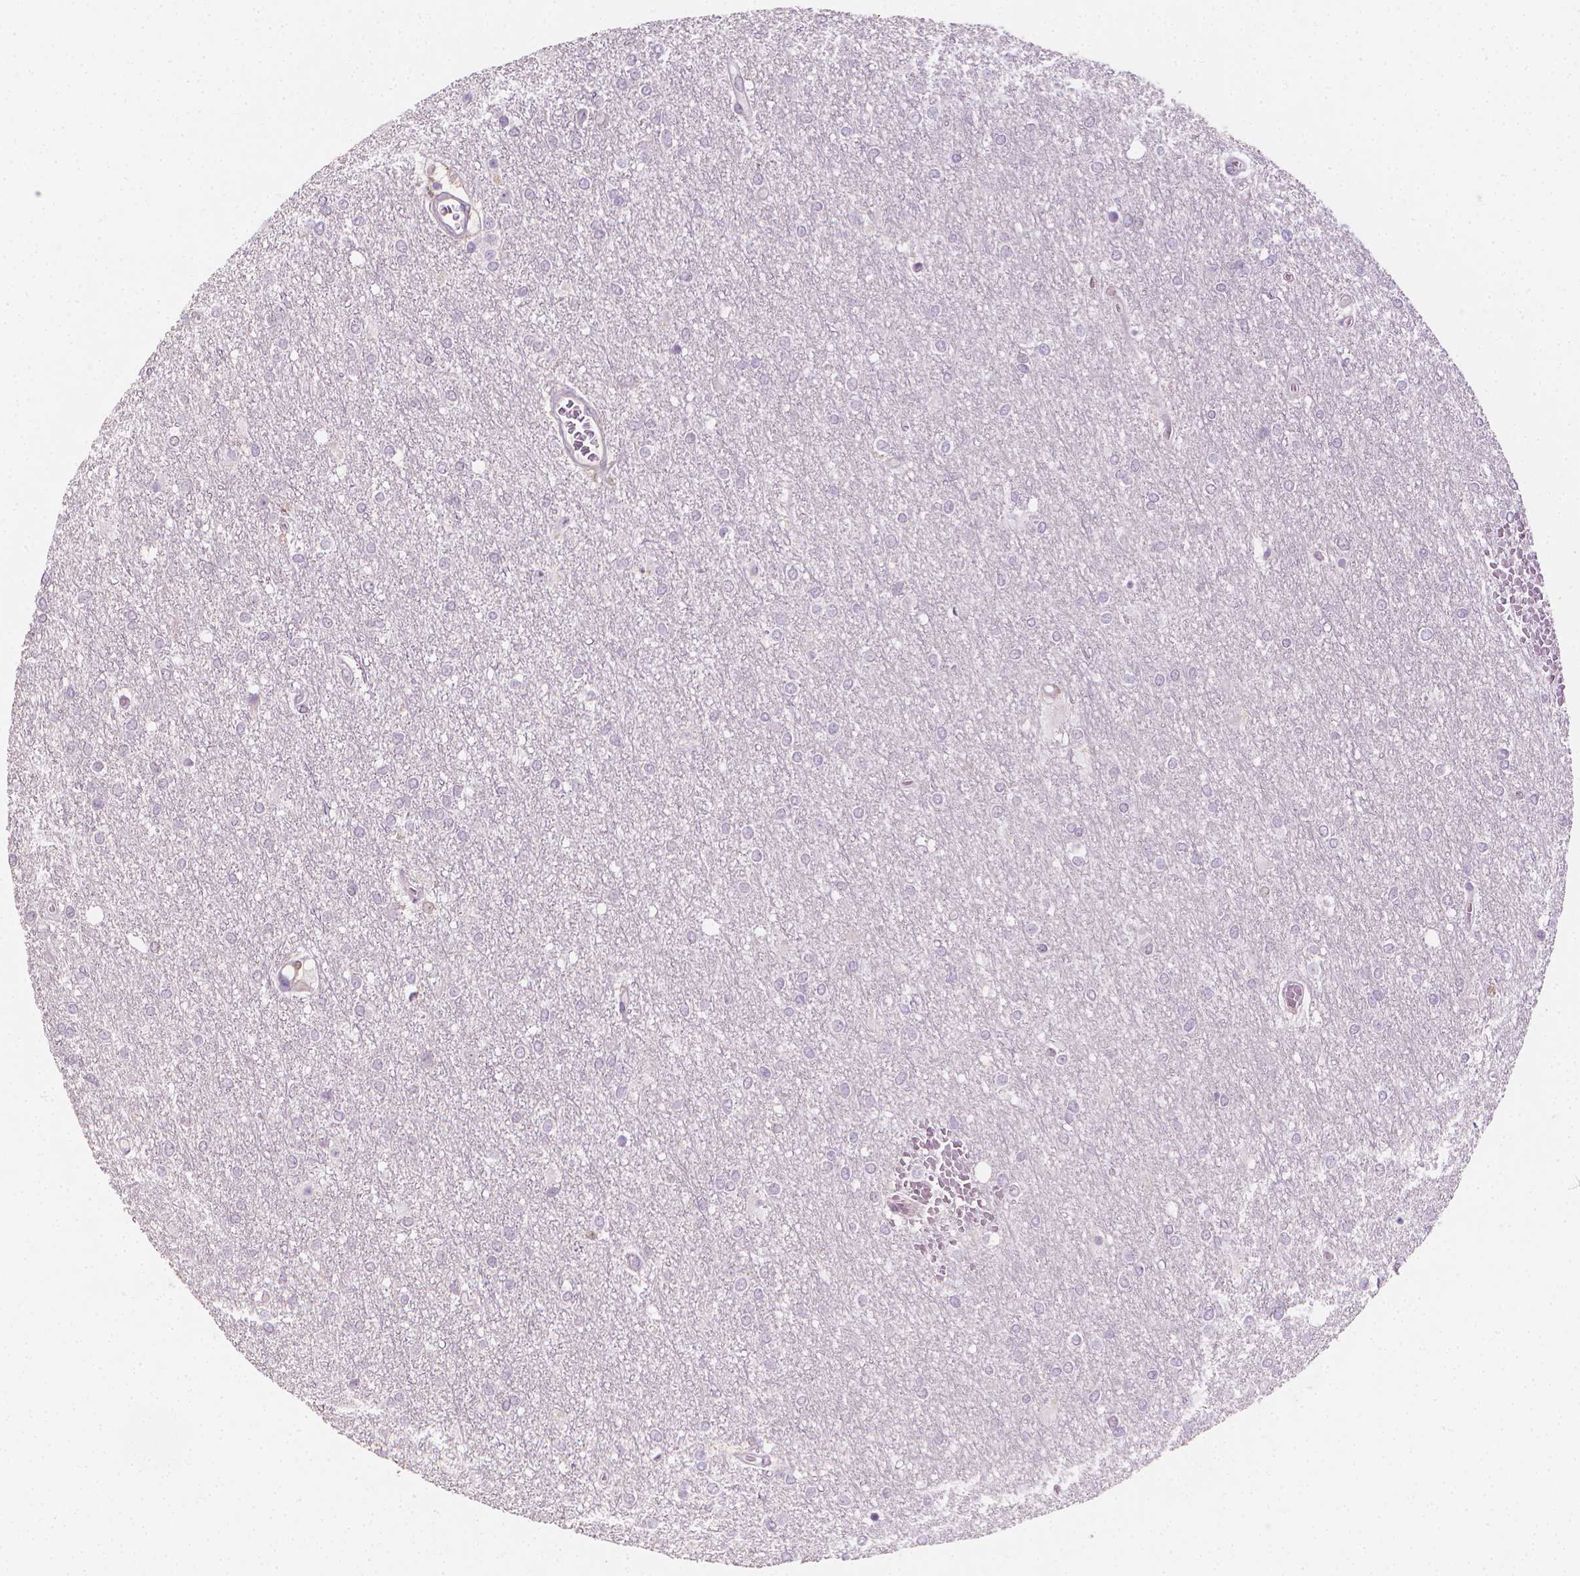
{"staining": {"intensity": "negative", "quantity": "none", "location": "none"}, "tissue": "glioma", "cell_type": "Tumor cells", "image_type": "cancer", "snomed": [{"axis": "morphology", "description": "Glioma, malignant, High grade"}, {"axis": "topography", "description": "Brain"}], "caption": "An immunohistochemistry micrograph of glioma is shown. There is no staining in tumor cells of glioma.", "gene": "TNFAIP2", "patient": {"sex": "female", "age": 61}}